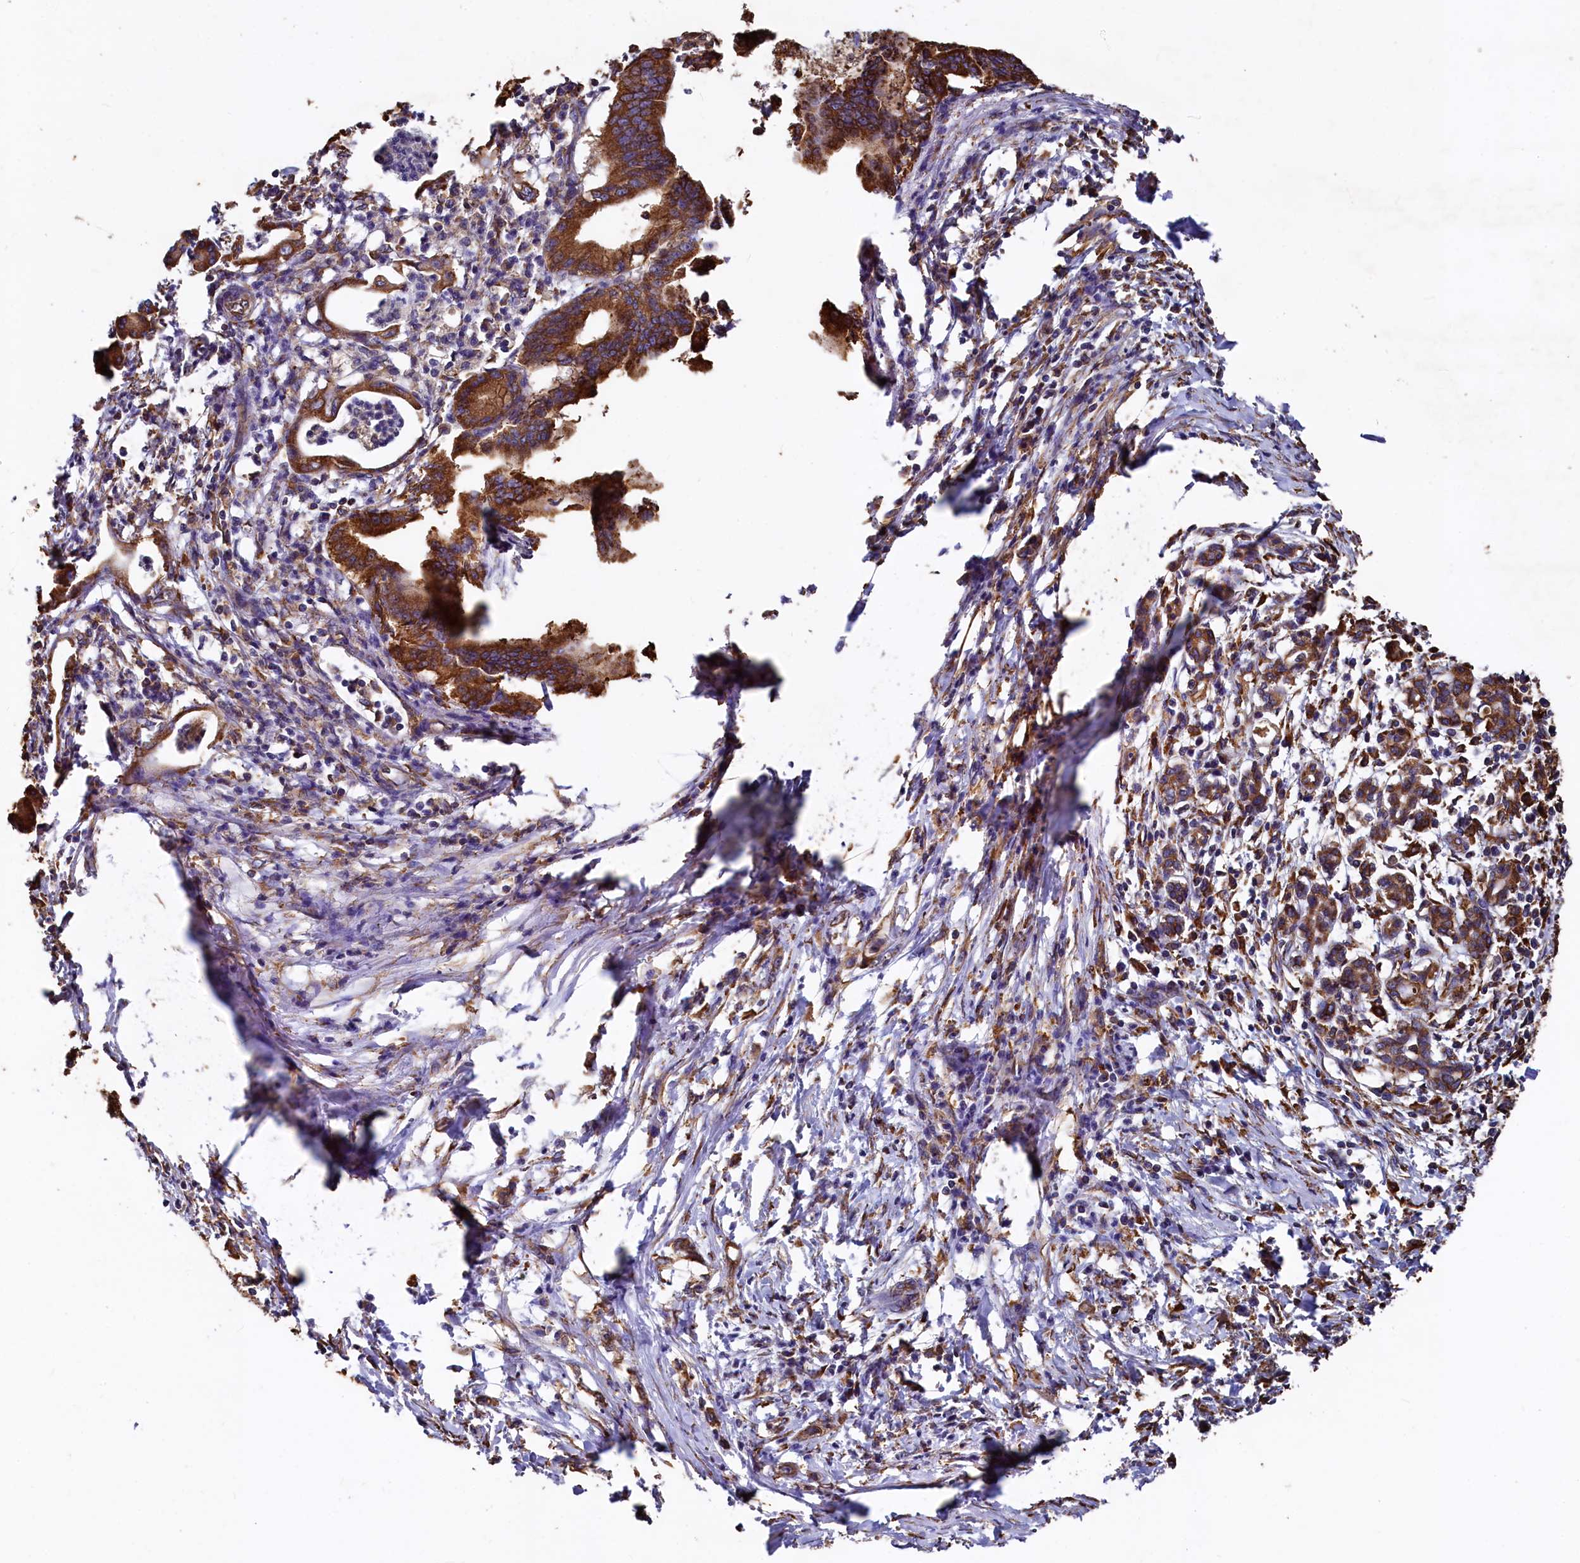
{"staining": {"intensity": "strong", "quantity": ">75%", "location": "cytoplasmic/membranous"}, "tissue": "pancreatic cancer", "cell_type": "Tumor cells", "image_type": "cancer", "snomed": [{"axis": "morphology", "description": "Adenocarcinoma, NOS"}, {"axis": "topography", "description": "Pancreas"}], "caption": "A brown stain labels strong cytoplasmic/membranous positivity of a protein in human pancreatic adenocarcinoma tumor cells.", "gene": "NEURL1B", "patient": {"sex": "female", "age": 55}}